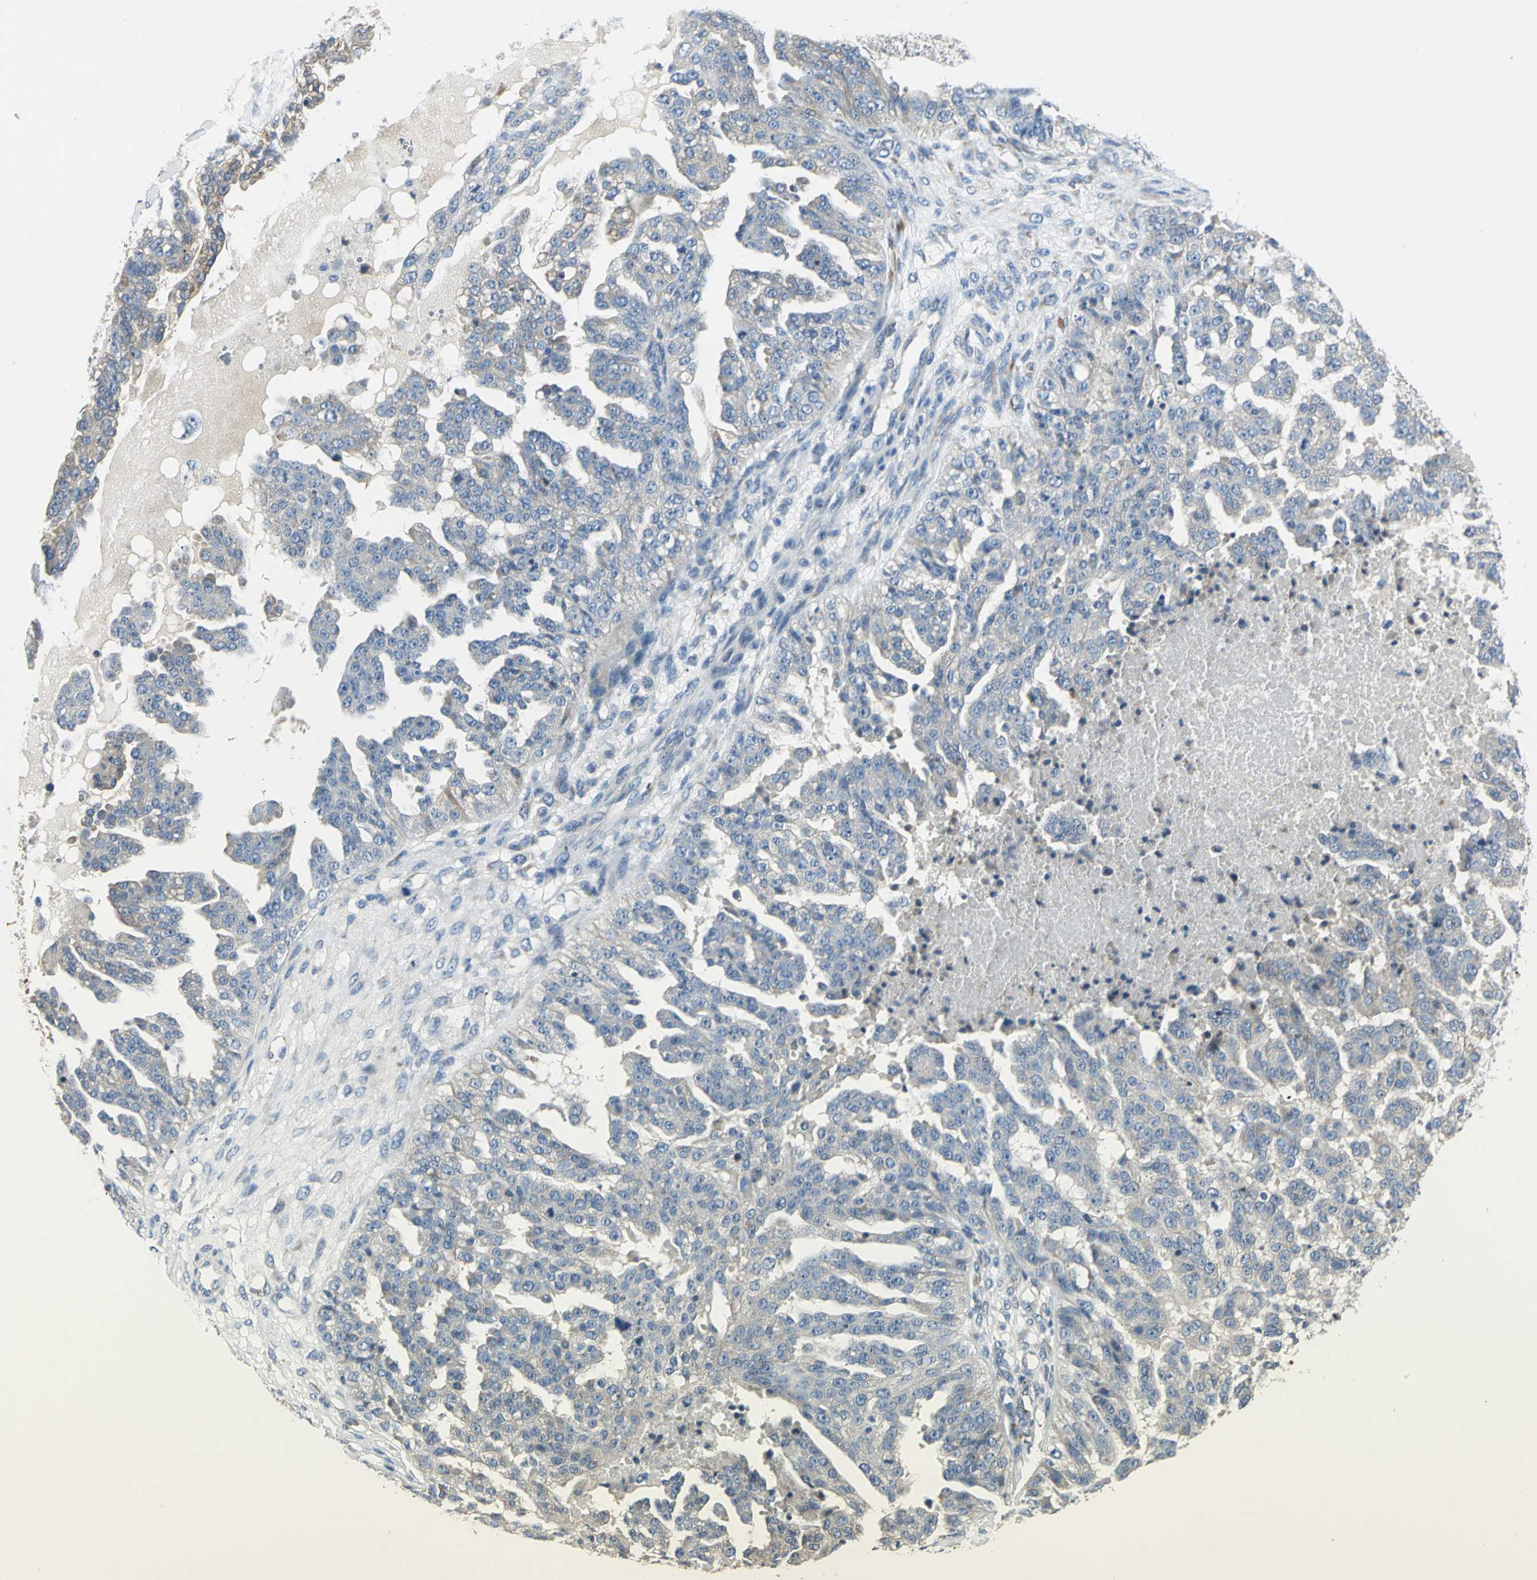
{"staining": {"intensity": "weak", "quantity": "<25%", "location": "cytoplasmic/membranous"}, "tissue": "ovarian cancer", "cell_type": "Tumor cells", "image_type": "cancer", "snomed": [{"axis": "morphology", "description": "Carcinoma, NOS"}, {"axis": "topography", "description": "Soft tissue"}, {"axis": "topography", "description": "Ovary"}], "caption": "Immunohistochemistry (IHC) photomicrograph of carcinoma (ovarian) stained for a protein (brown), which reveals no staining in tumor cells.", "gene": "B3GNT2", "patient": {"sex": "female", "age": 54}}